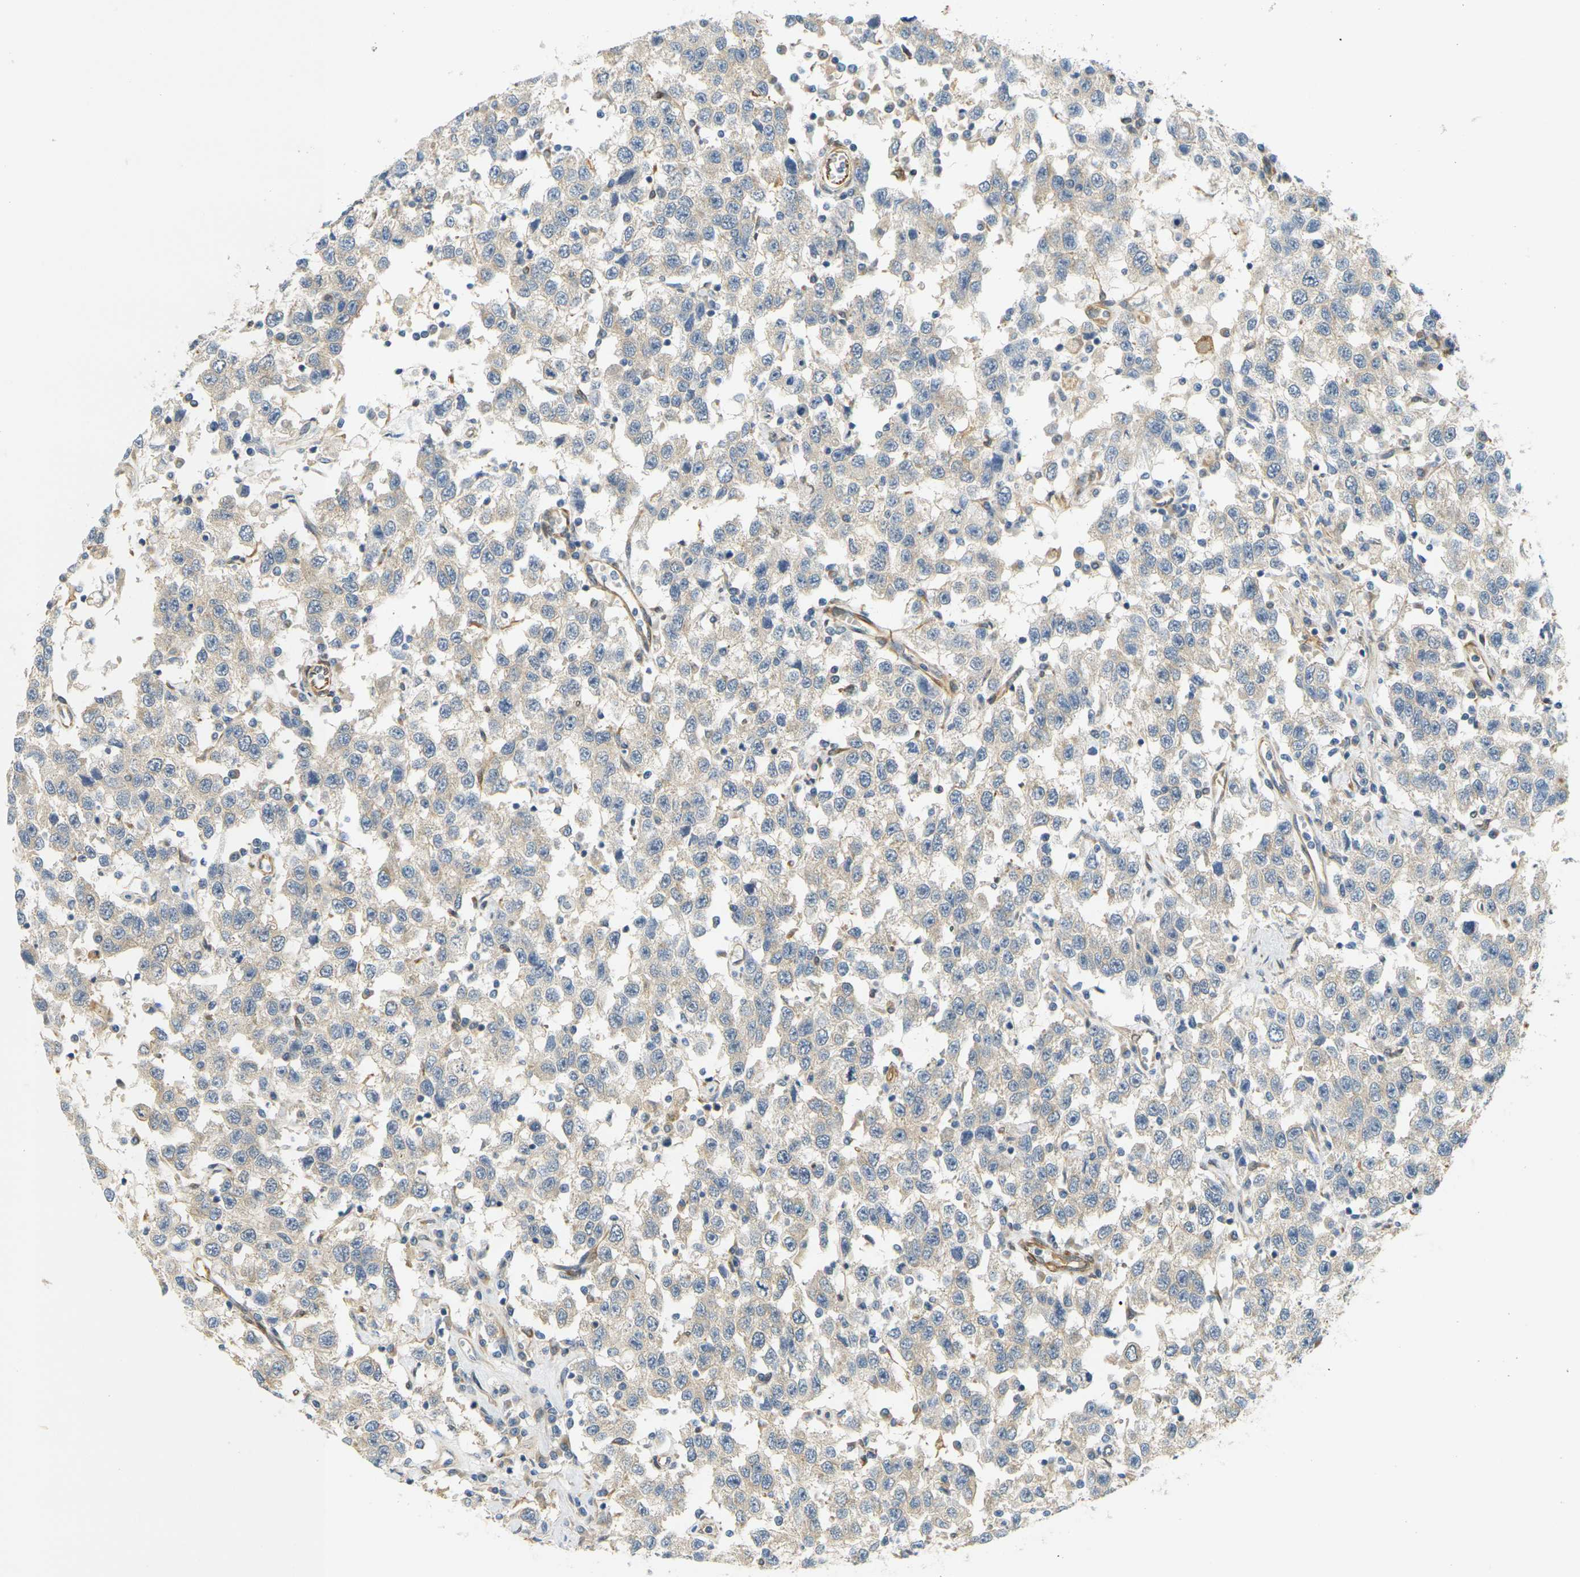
{"staining": {"intensity": "weak", "quantity": "<25%", "location": "cytoplasmic/membranous"}, "tissue": "testis cancer", "cell_type": "Tumor cells", "image_type": "cancer", "snomed": [{"axis": "morphology", "description": "Seminoma, NOS"}, {"axis": "topography", "description": "Testis"}], "caption": "IHC photomicrograph of human testis seminoma stained for a protein (brown), which displays no expression in tumor cells.", "gene": "CYTH3", "patient": {"sex": "male", "age": 41}}